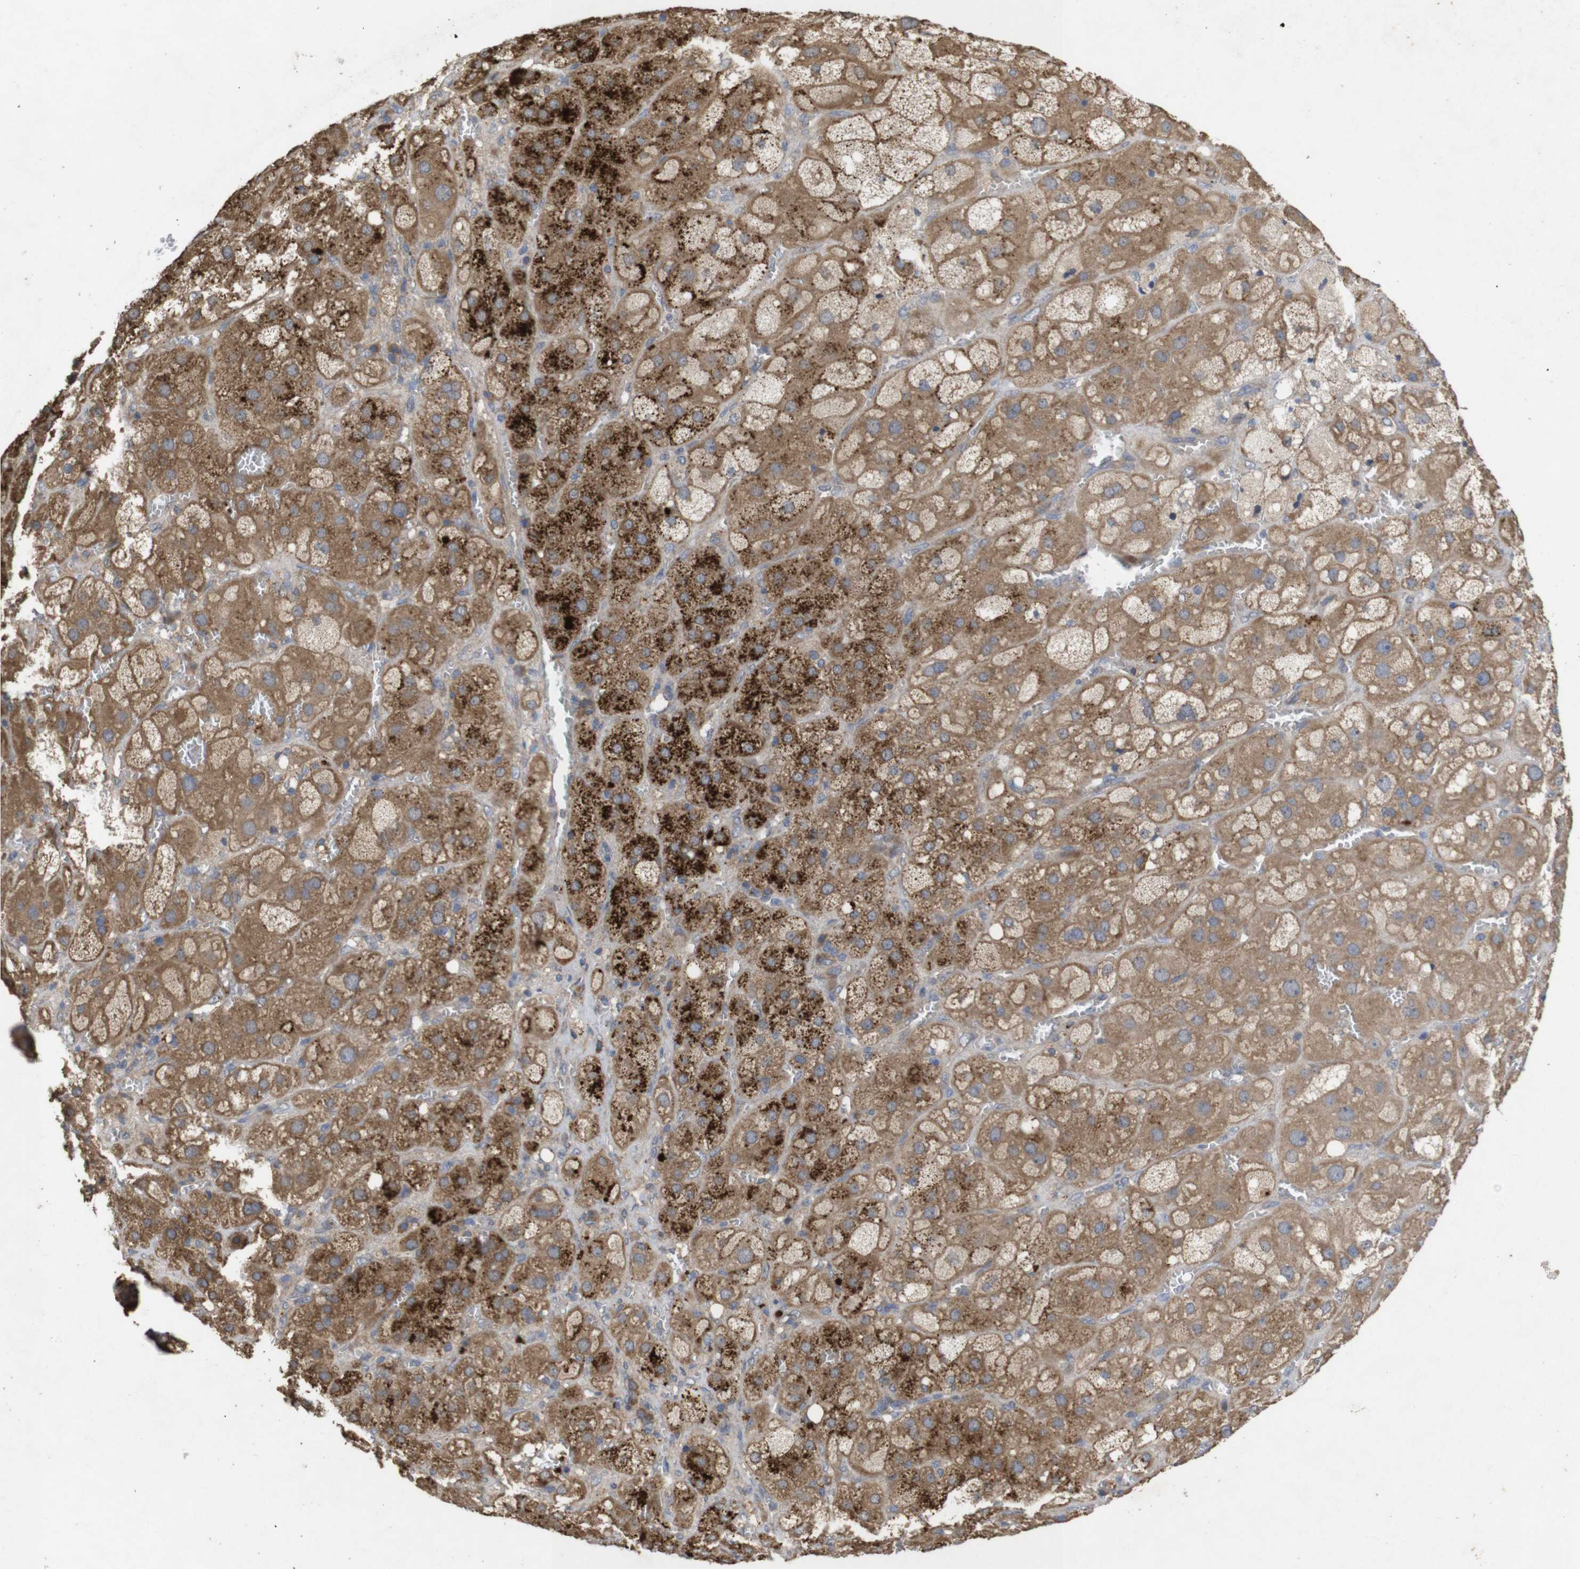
{"staining": {"intensity": "moderate", "quantity": ">75%", "location": "cytoplasmic/membranous"}, "tissue": "adrenal gland", "cell_type": "Glandular cells", "image_type": "normal", "snomed": [{"axis": "morphology", "description": "Normal tissue, NOS"}, {"axis": "topography", "description": "Adrenal gland"}], "caption": "The micrograph displays staining of unremarkable adrenal gland, revealing moderate cytoplasmic/membranous protein staining (brown color) within glandular cells. (Brightfield microscopy of DAB IHC at high magnification).", "gene": "KCNS3", "patient": {"sex": "female", "age": 47}}